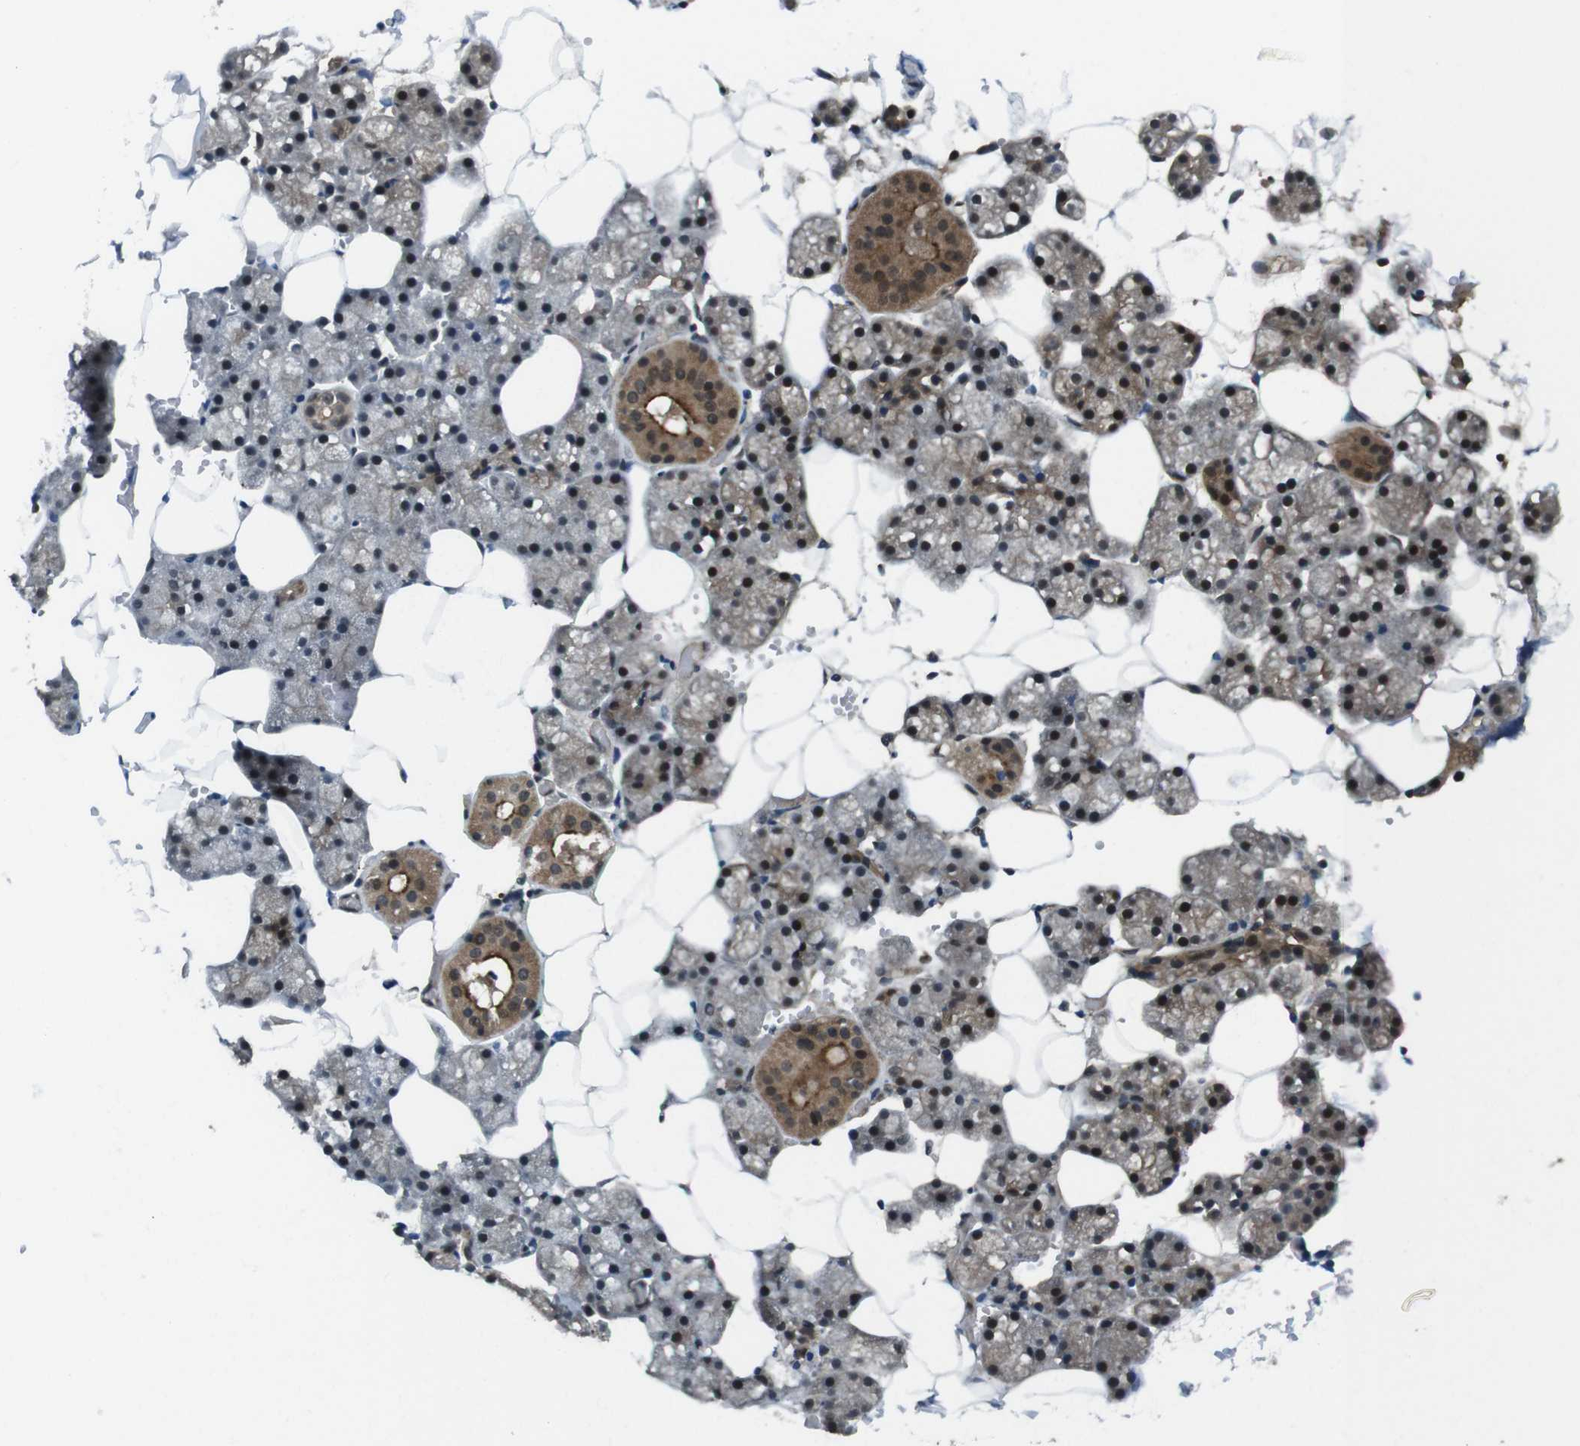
{"staining": {"intensity": "moderate", "quantity": ">75%", "location": "cytoplasmic/membranous,nuclear"}, "tissue": "salivary gland", "cell_type": "Glandular cells", "image_type": "normal", "snomed": [{"axis": "morphology", "description": "Normal tissue, NOS"}, {"axis": "topography", "description": "Salivary gland"}], "caption": "IHC (DAB) staining of benign human salivary gland reveals moderate cytoplasmic/membranous,nuclear protein expression in about >75% of glandular cells.", "gene": "TIAM2", "patient": {"sex": "male", "age": 62}}